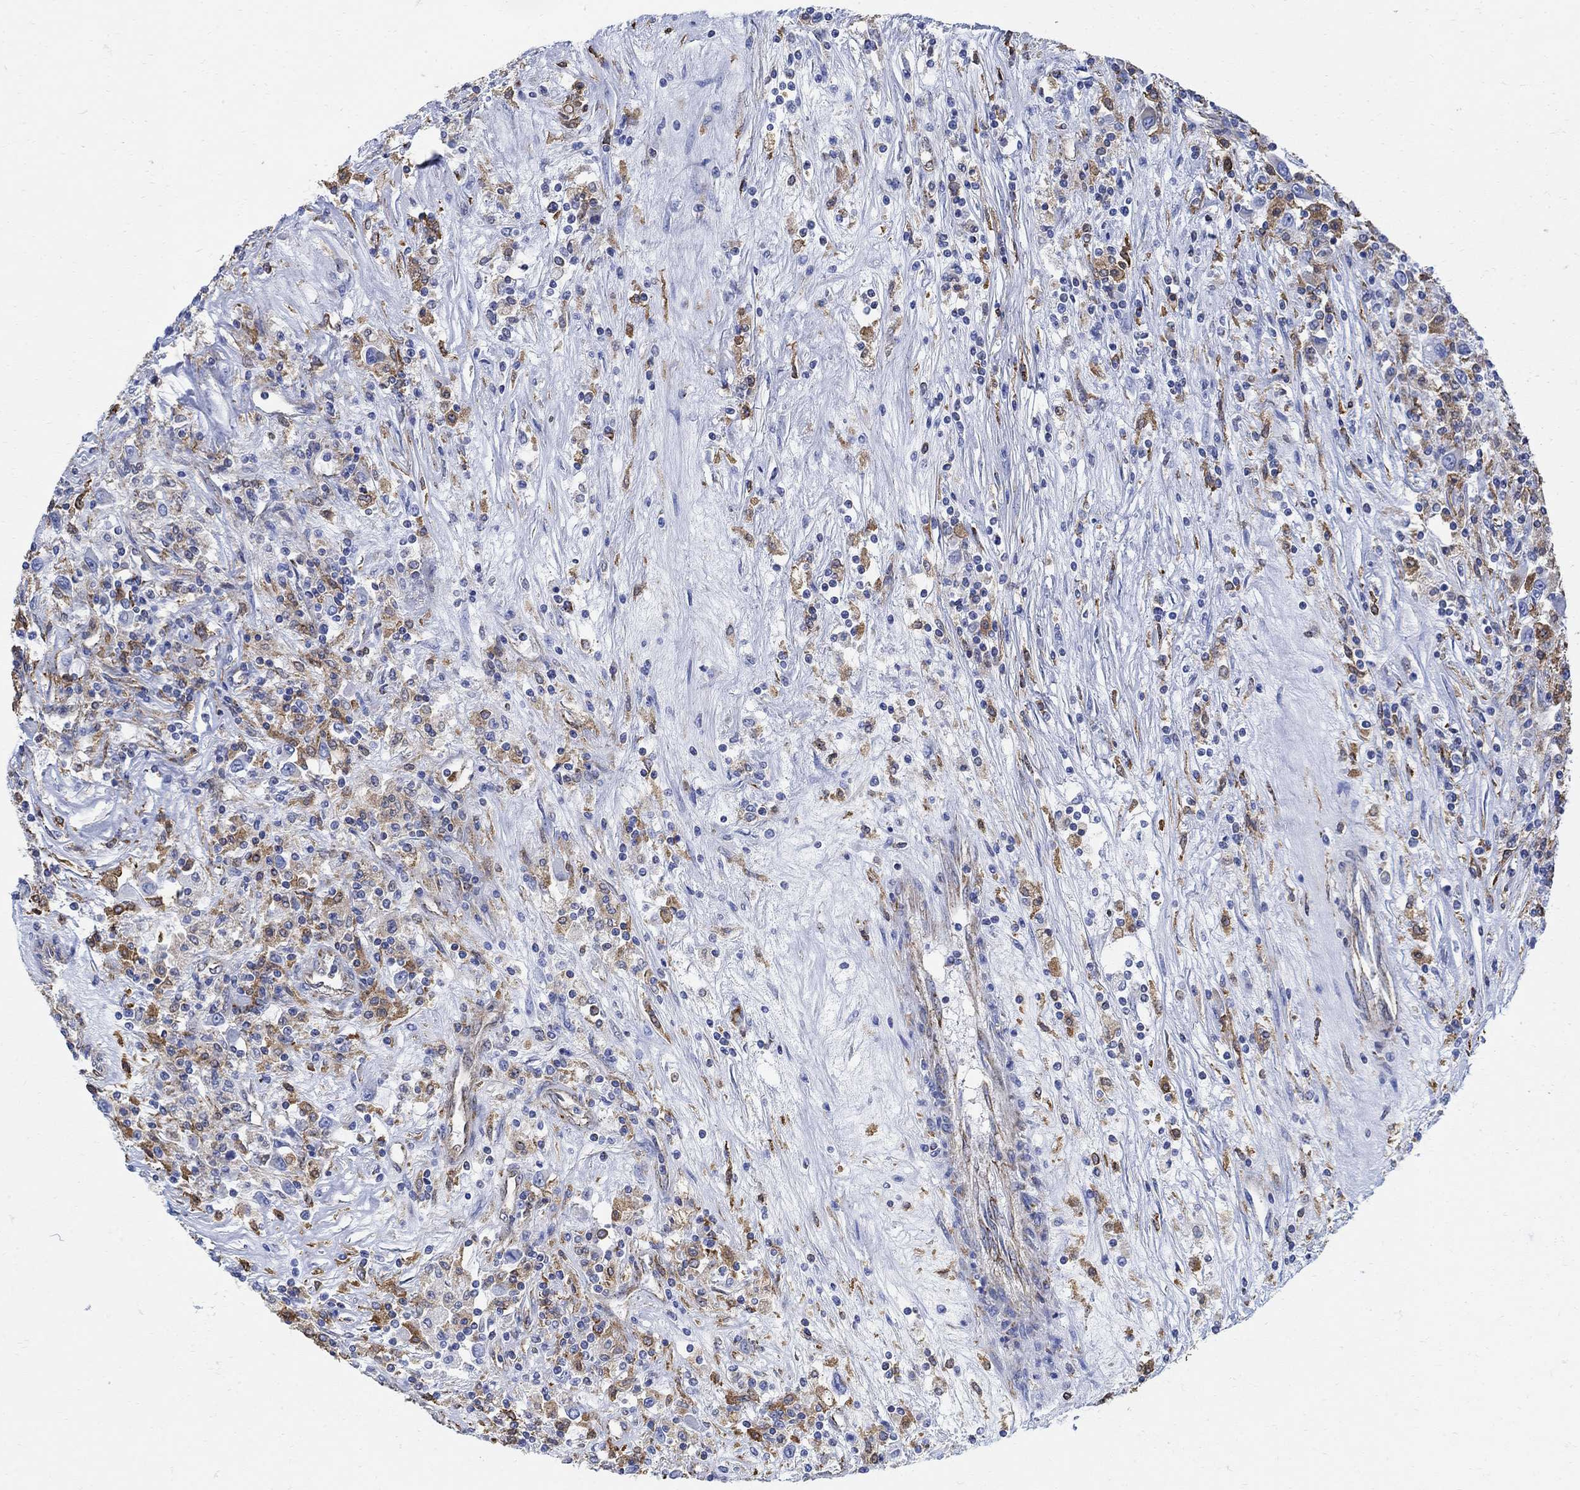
{"staining": {"intensity": "strong", "quantity": "<25%", "location": "cytoplasmic/membranous"}, "tissue": "renal cancer", "cell_type": "Tumor cells", "image_type": "cancer", "snomed": [{"axis": "morphology", "description": "Adenocarcinoma, NOS"}, {"axis": "topography", "description": "Kidney"}], "caption": "Renal cancer stained with DAB (3,3'-diaminobenzidine) IHC reveals medium levels of strong cytoplasmic/membranous positivity in about <25% of tumor cells.", "gene": "PHF21B", "patient": {"sex": "female", "age": 67}}